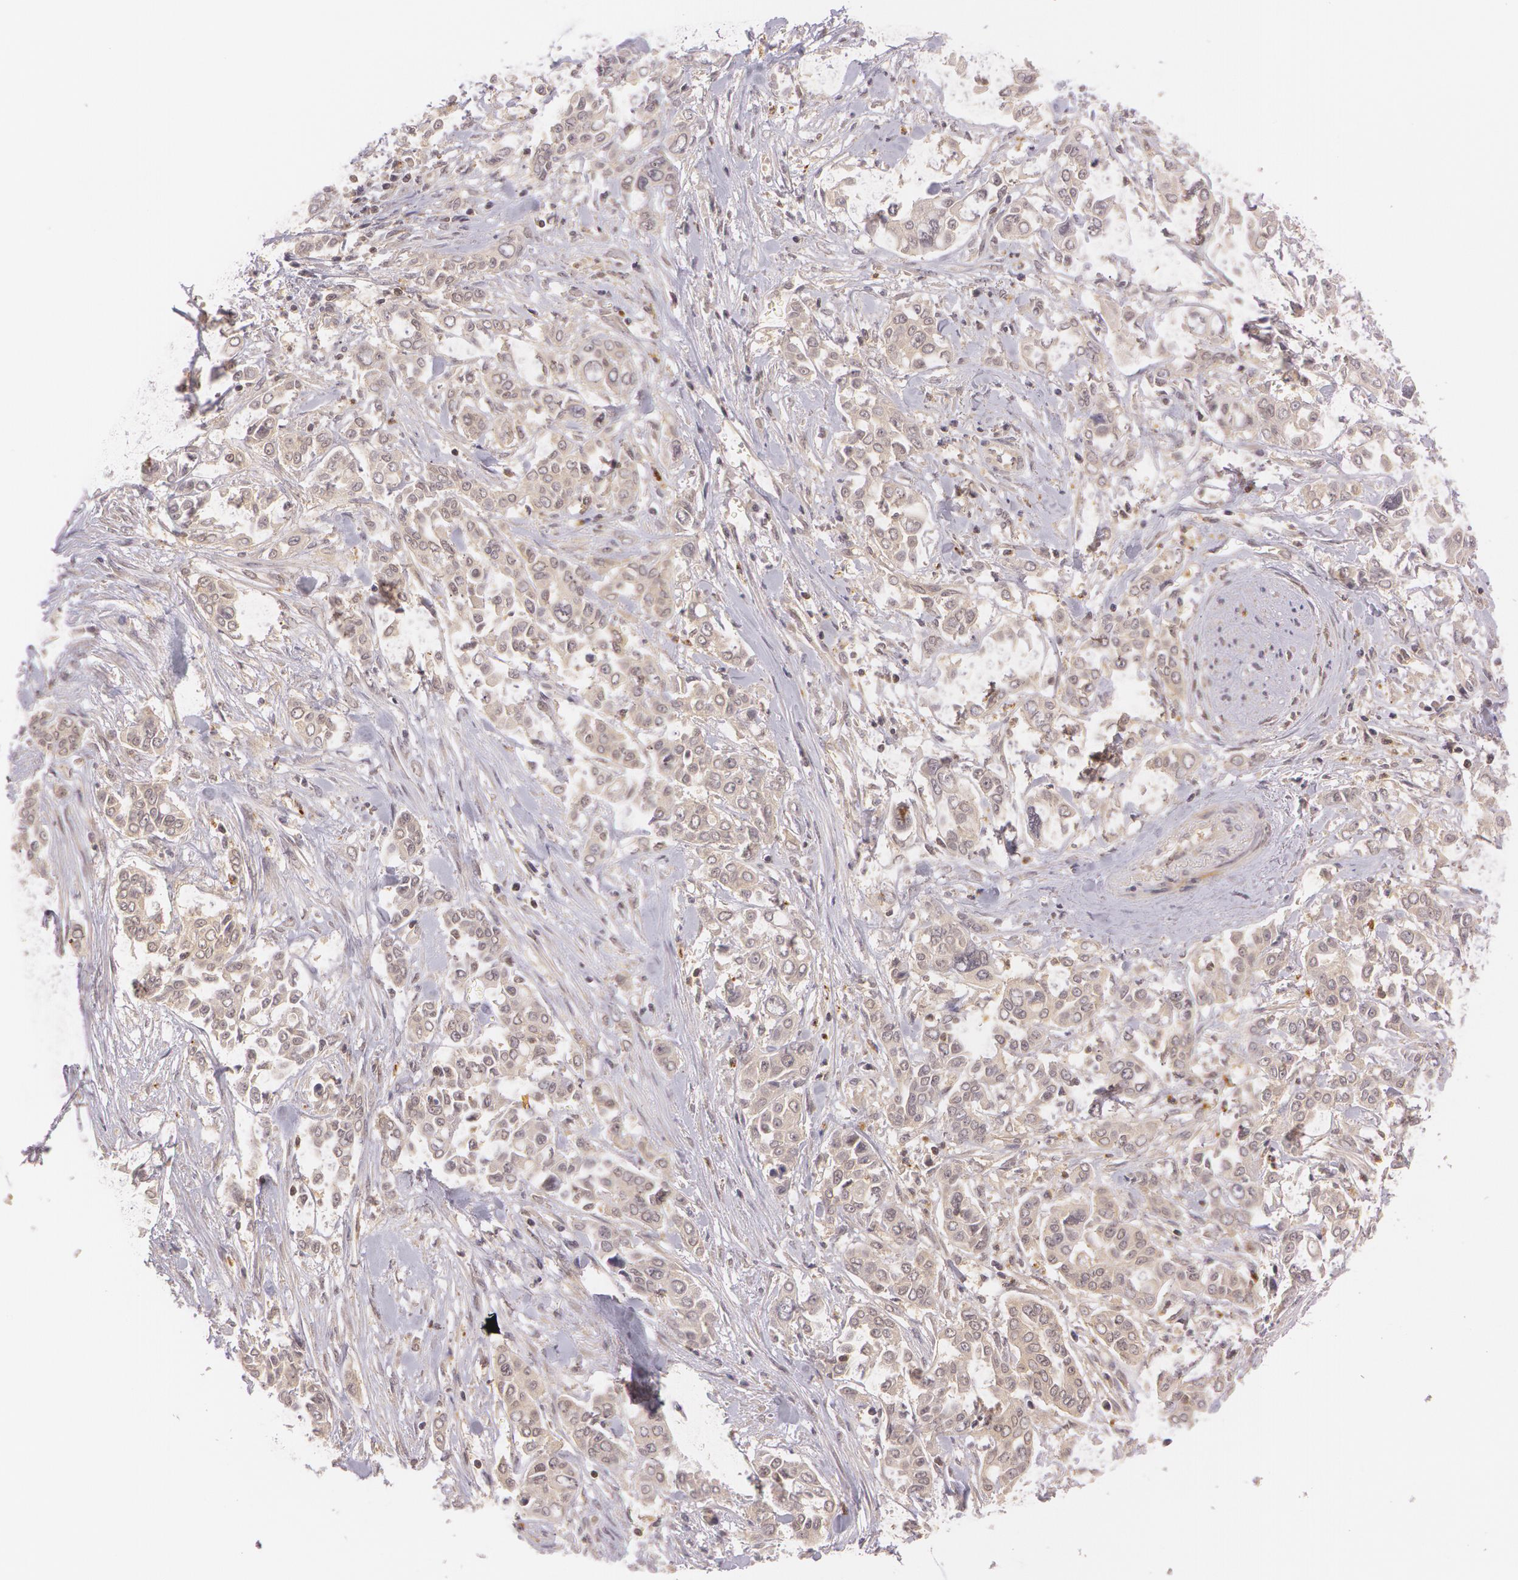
{"staining": {"intensity": "weak", "quantity": ">75%", "location": "cytoplasmic/membranous"}, "tissue": "pancreatic cancer", "cell_type": "Tumor cells", "image_type": "cancer", "snomed": [{"axis": "morphology", "description": "Adenocarcinoma, NOS"}, {"axis": "topography", "description": "Pancreas"}], "caption": "Weak cytoplasmic/membranous protein staining is seen in approximately >75% of tumor cells in adenocarcinoma (pancreatic). (Stains: DAB (3,3'-diaminobenzidine) in brown, nuclei in blue, Microscopy: brightfield microscopy at high magnification).", "gene": "ATG2B", "patient": {"sex": "female", "age": 52}}